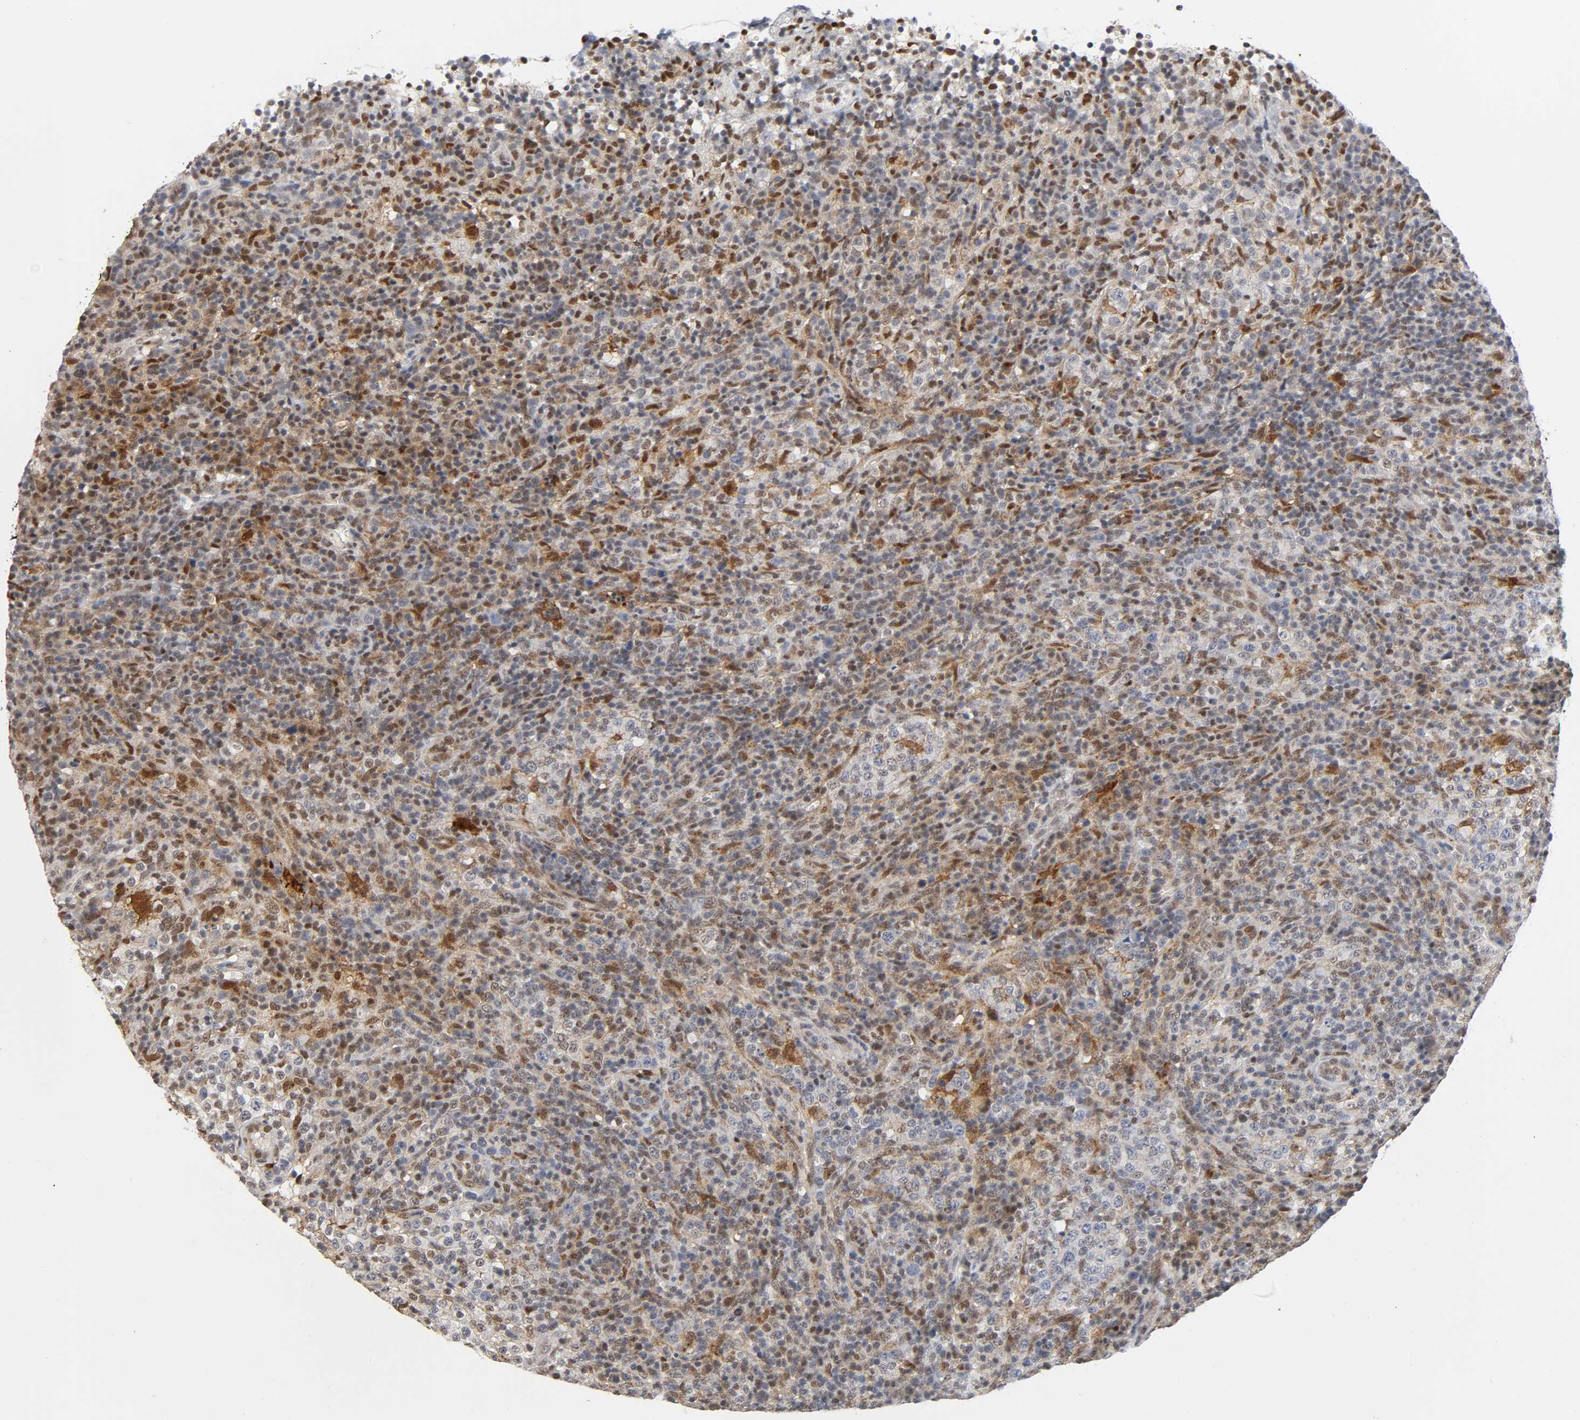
{"staining": {"intensity": "moderate", "quantity": "25%-75%", "location": "cytoplasmic/membranous,nuclear"}, "tissue": "lymphoma", "cell_type": "Tumor cells", "image_type": "cancer", "snomed": [{"axis": "morphology", "description": "Malignant lymphoma, non-Hodgkin's type, High grade"}, {"axis": "topography", "description": "Lymph node"}], "caption": "Moderate cytoplasmic/membranous and nuclear staining is seen in about 25%-75% of tumor cells in malignant lymphoma, non-Hodgkin's type (high-grade). (DAB IHC with brightfield microscopy, high magnification).", "gene": "KAT2B", "patient": {"sex": "female", "age": 76}}